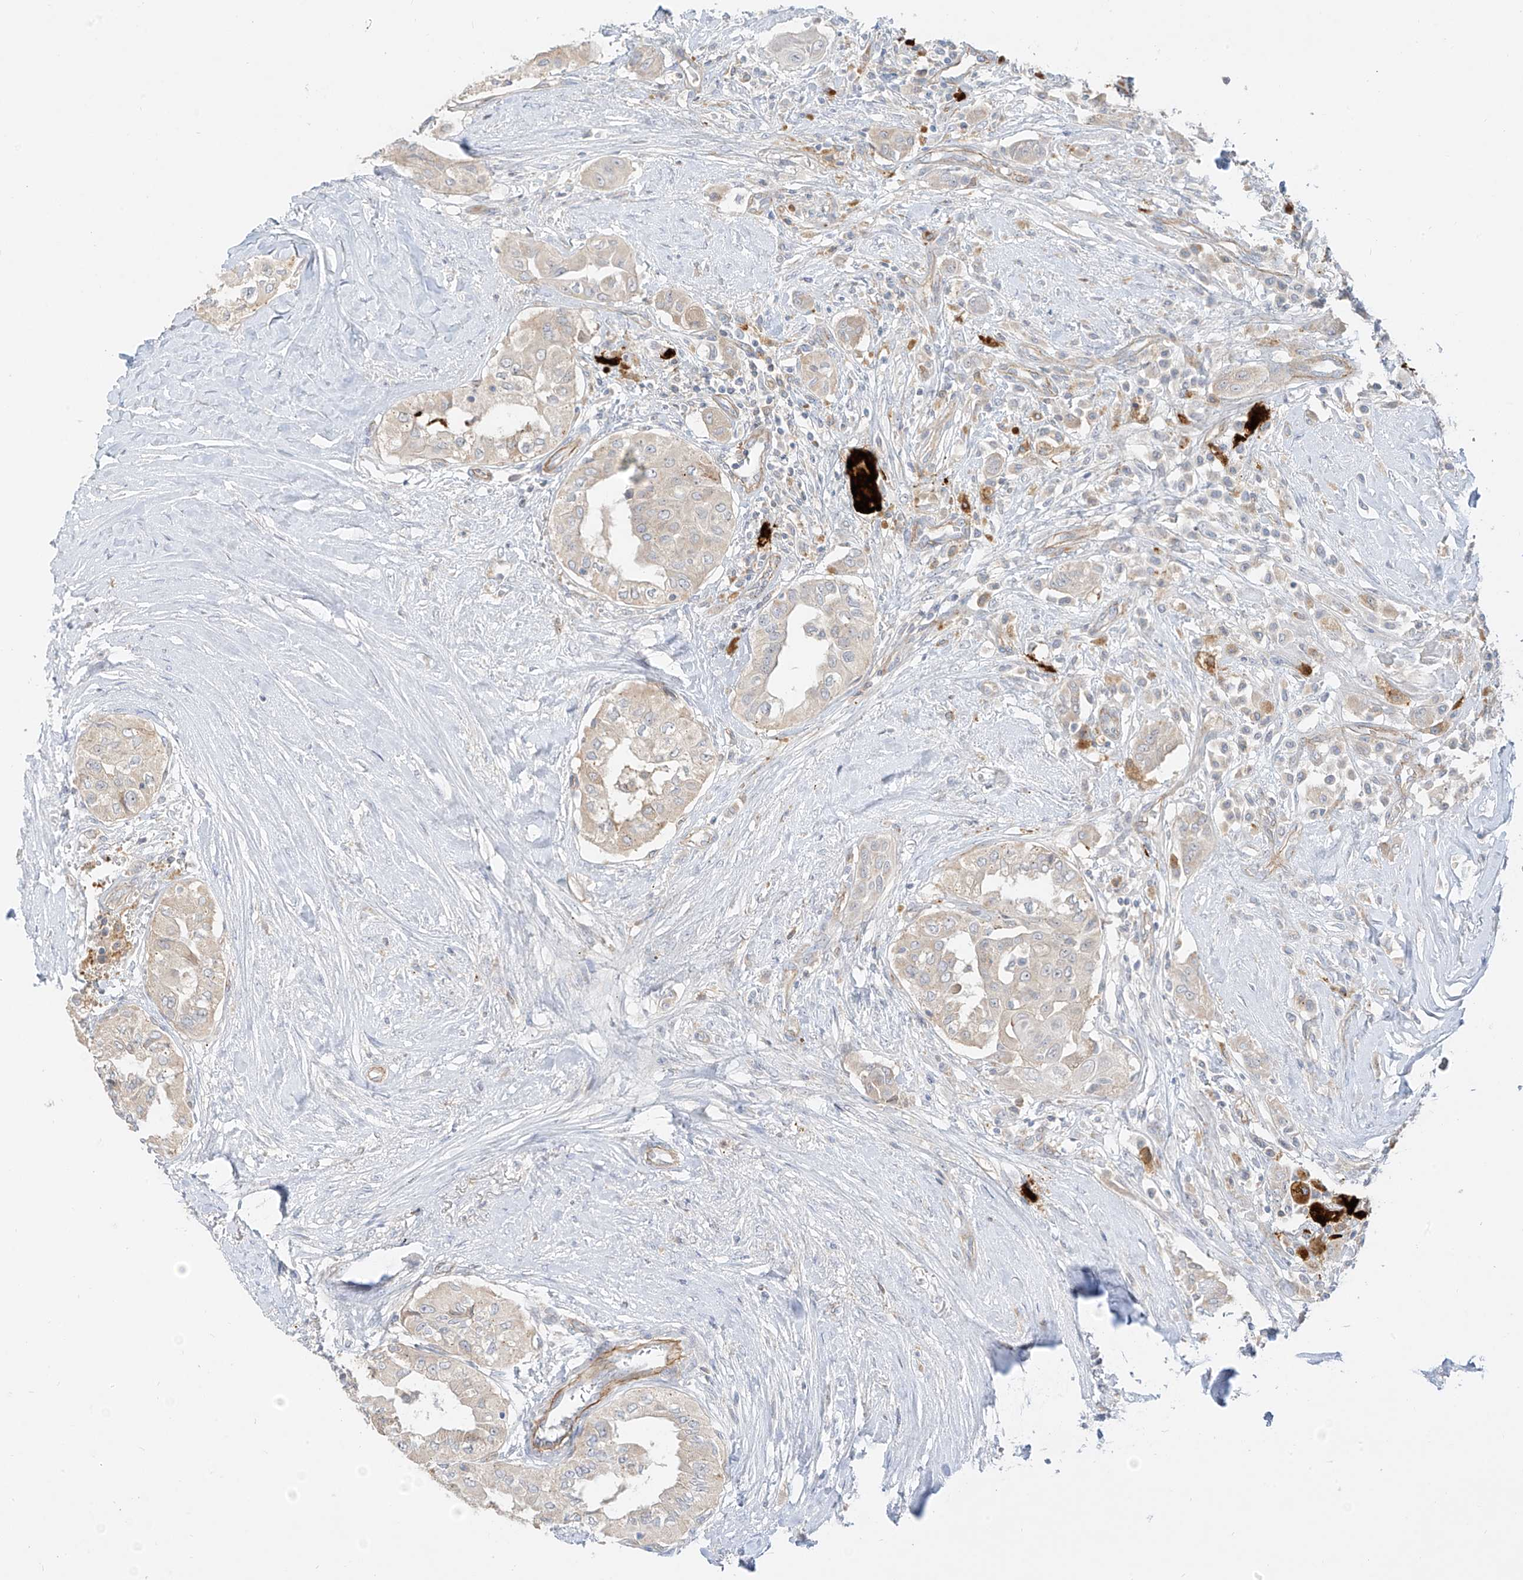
{"staining": {"intensity": "negative", "quantity": "none", "location": "none"}, "tissue": "thyroid cancer", "cell_type": "Tumor cells", "image_type": "cancer", "snomed": [{"axis": "morphology", "description": "Papillary adenocarcinoma, NOS"}, {"axis": "topography", "description": "Thyroid gland"}], "caption": "Tumor cells are negative for protein expression in human thyroid cancer.", "gene": "C2orf42", "patient": {"sex": "female", "age": 59}}